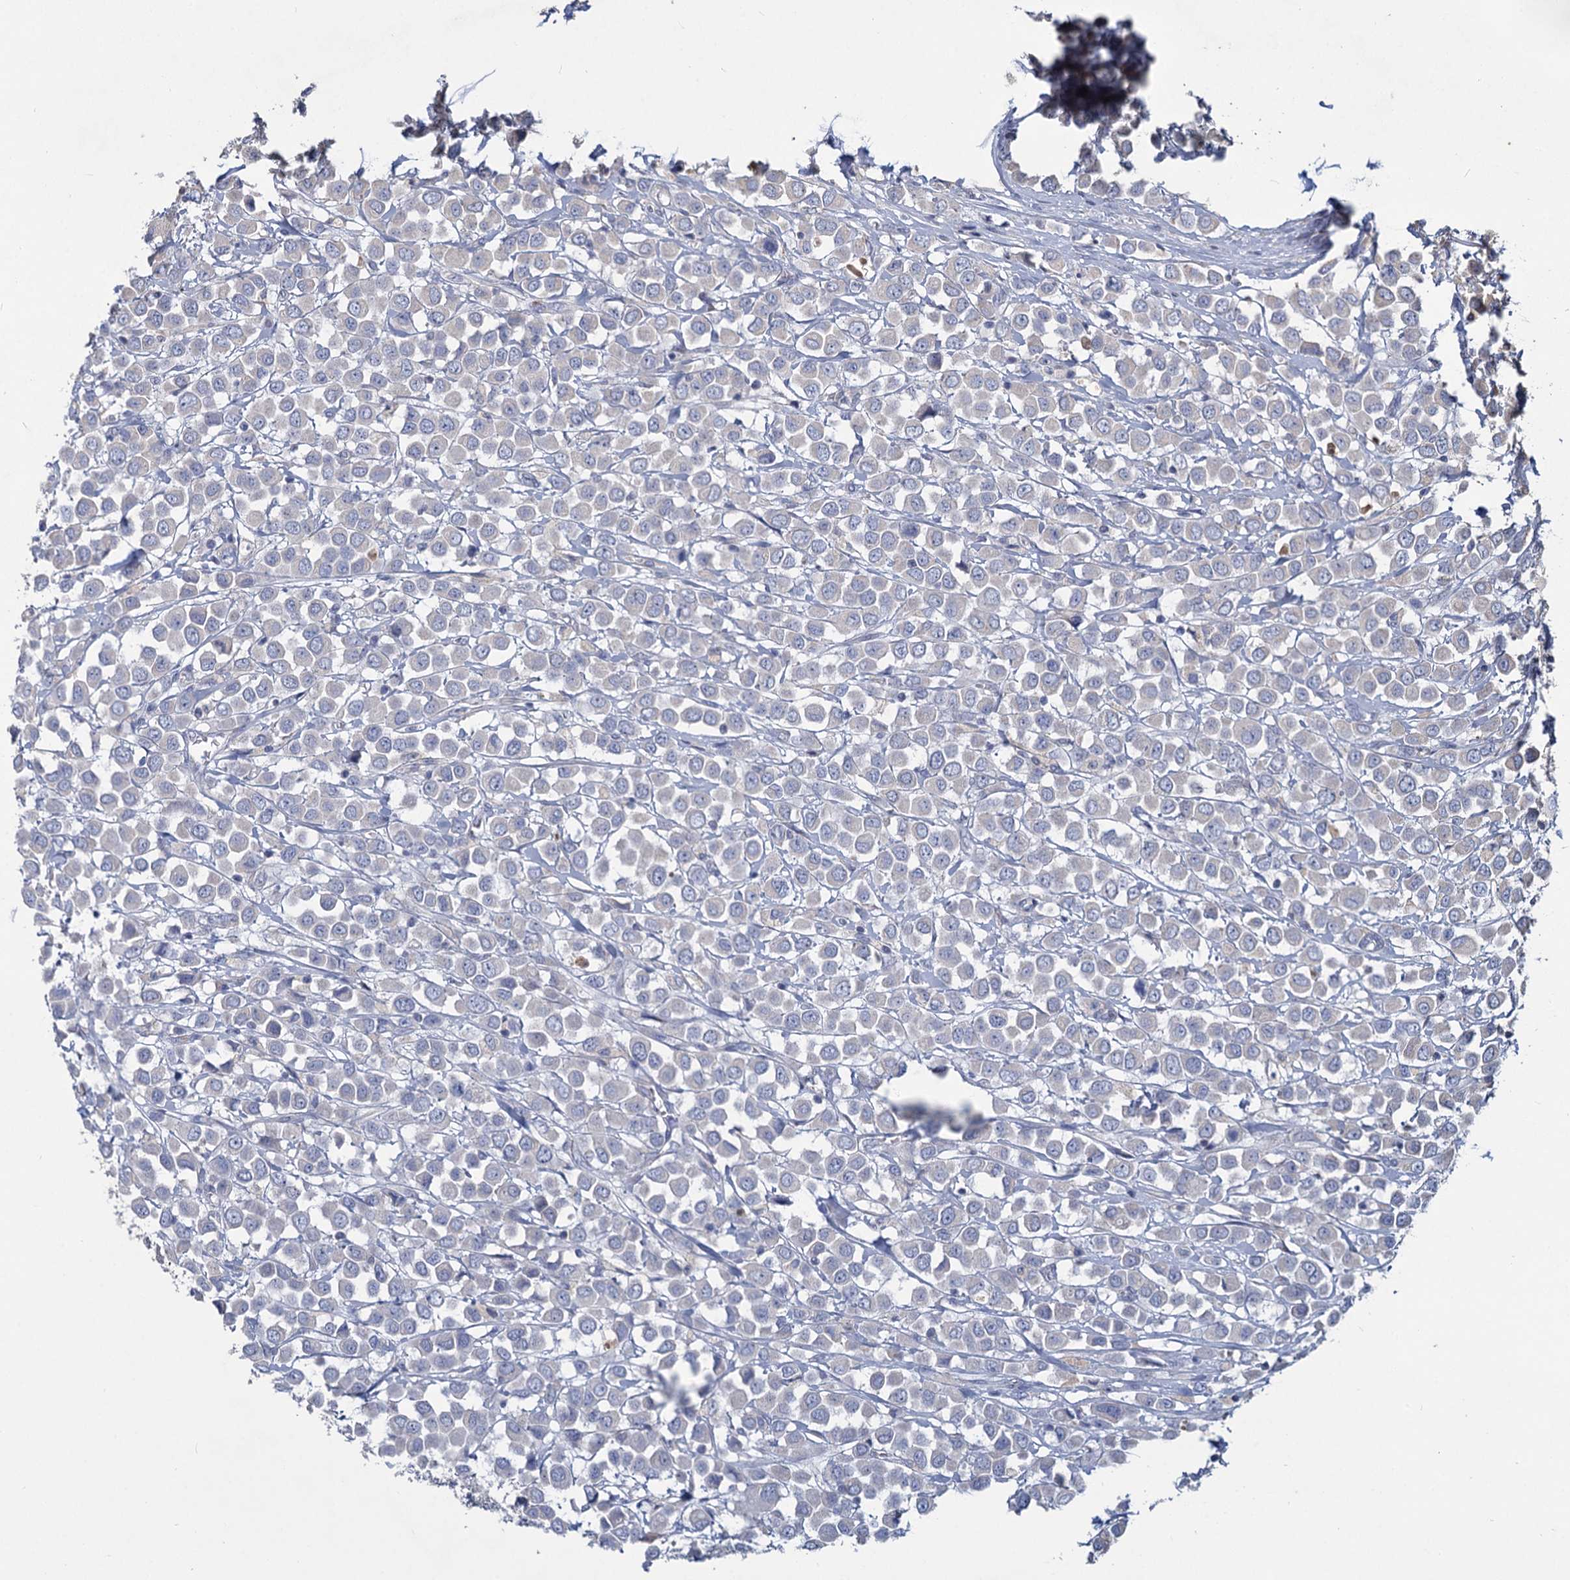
{"staining": {"intensity": "negative", "quantity": "none", "location": "none"}, "tissue": "breast cancer", "cell_type": "Tumor cells", "image_type": "cancer", "snomed": [{"axis": "morphology", "description": "Duct carcinoma"}, {"axis": "topography", "description": "Breast"}], "caption": "Immunohistochemistry (IHC) photomicrograph of breast cancer stained for a protein (brown), which shows no positivity in tumor cells.", "gene": "HES2", "patient": {"sex": "female", "age": 61}}